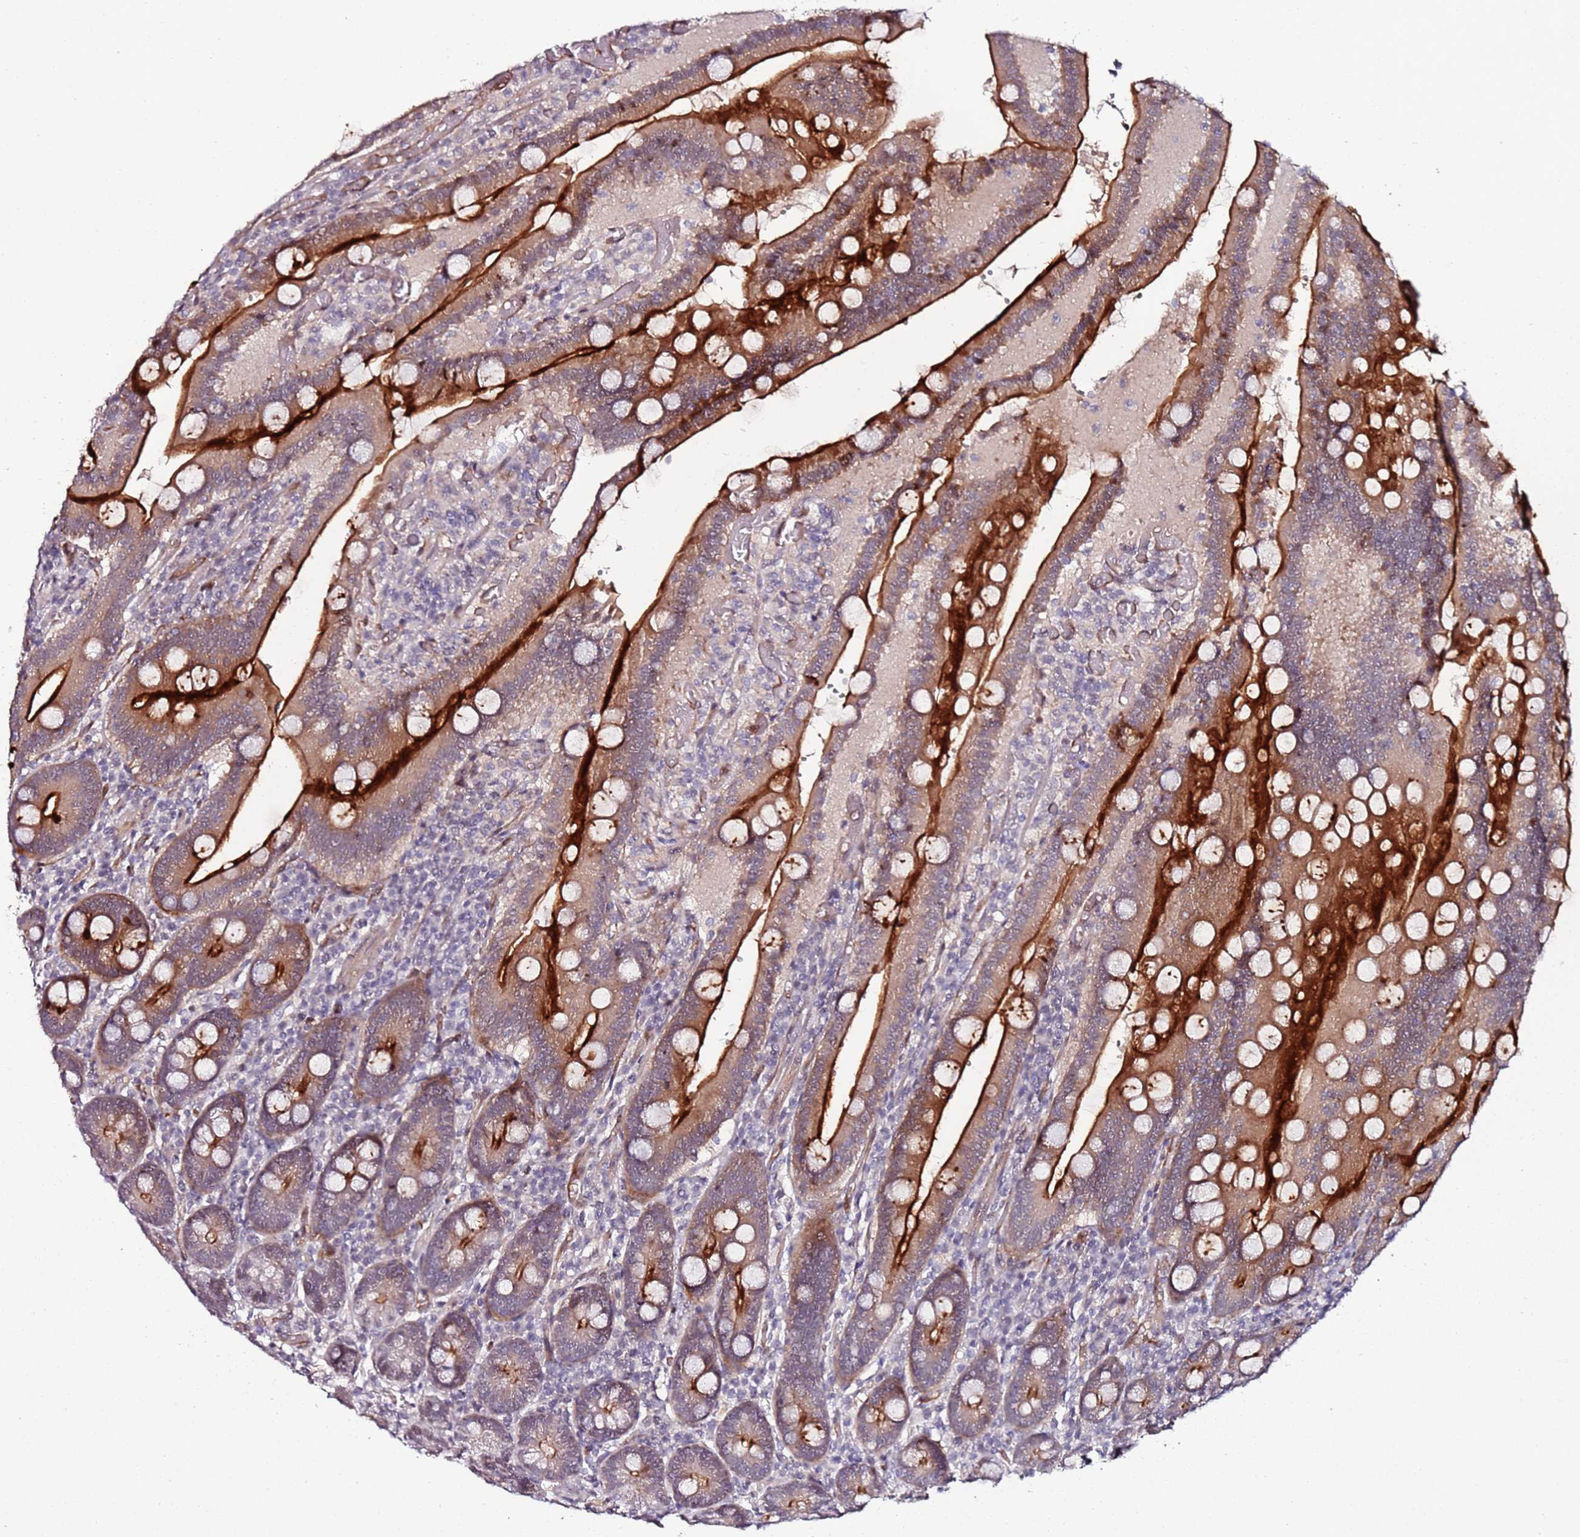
{"staining": {"intensity": "strong", "quantity": "25%-75%", "location": "cytoplasmic/membranous"}, "tissue": "duodenum", "cell_type": "Glandular cells", "image_type": "normal", "snomed": [{"axis": "morphology", "description": "Normal tissue, NOS"}, {"axis": "topography", "description": "Duodenum"}], "caption": "This image demonstrates unremarkable duodenum stained with immunohistochemistry to label a protein in brown. The cytoplasmic/membranous of glandular cells show strong positivity for the protein. Nuclei are counter-stained blue.", "gene": "DUSP28", "patient": {"sex": "female", "age": 62}}